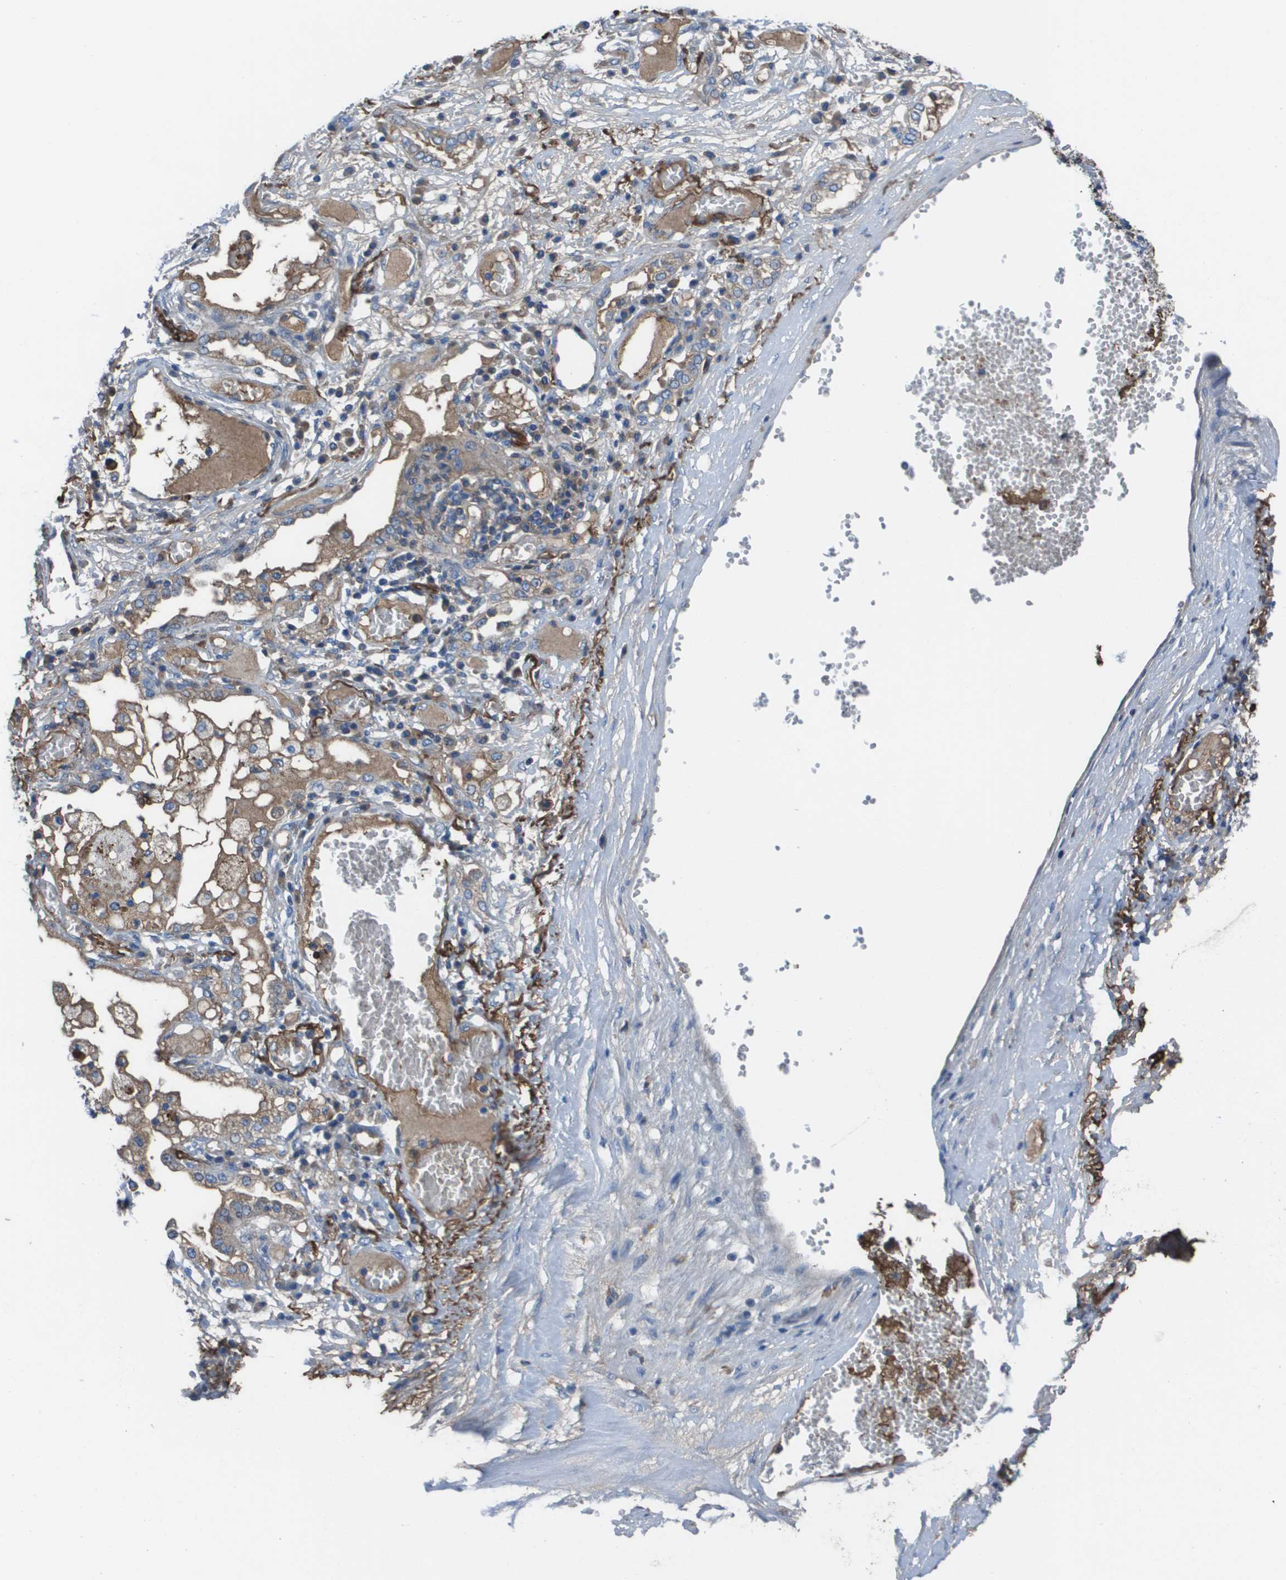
{"staining": {"intensity": "weak", "quantity": "<25%", "location": "cytoplasmic/membranous"}, "tissue": "lung cancer", "cell_type": "Tumor cells", "image_type": "cancer", "snomed": [{"axis": "morphology", "description": "Squamous cell carcinoma, NOS"}, {"axis": "topography", "description": "Lung"}], "caption": "The histopathology image displays no staining of tumor cells in lung cancer (squamous cell carcinoma).", "gene": "VTN", "patient": {"sex": "male", "age": 71}}